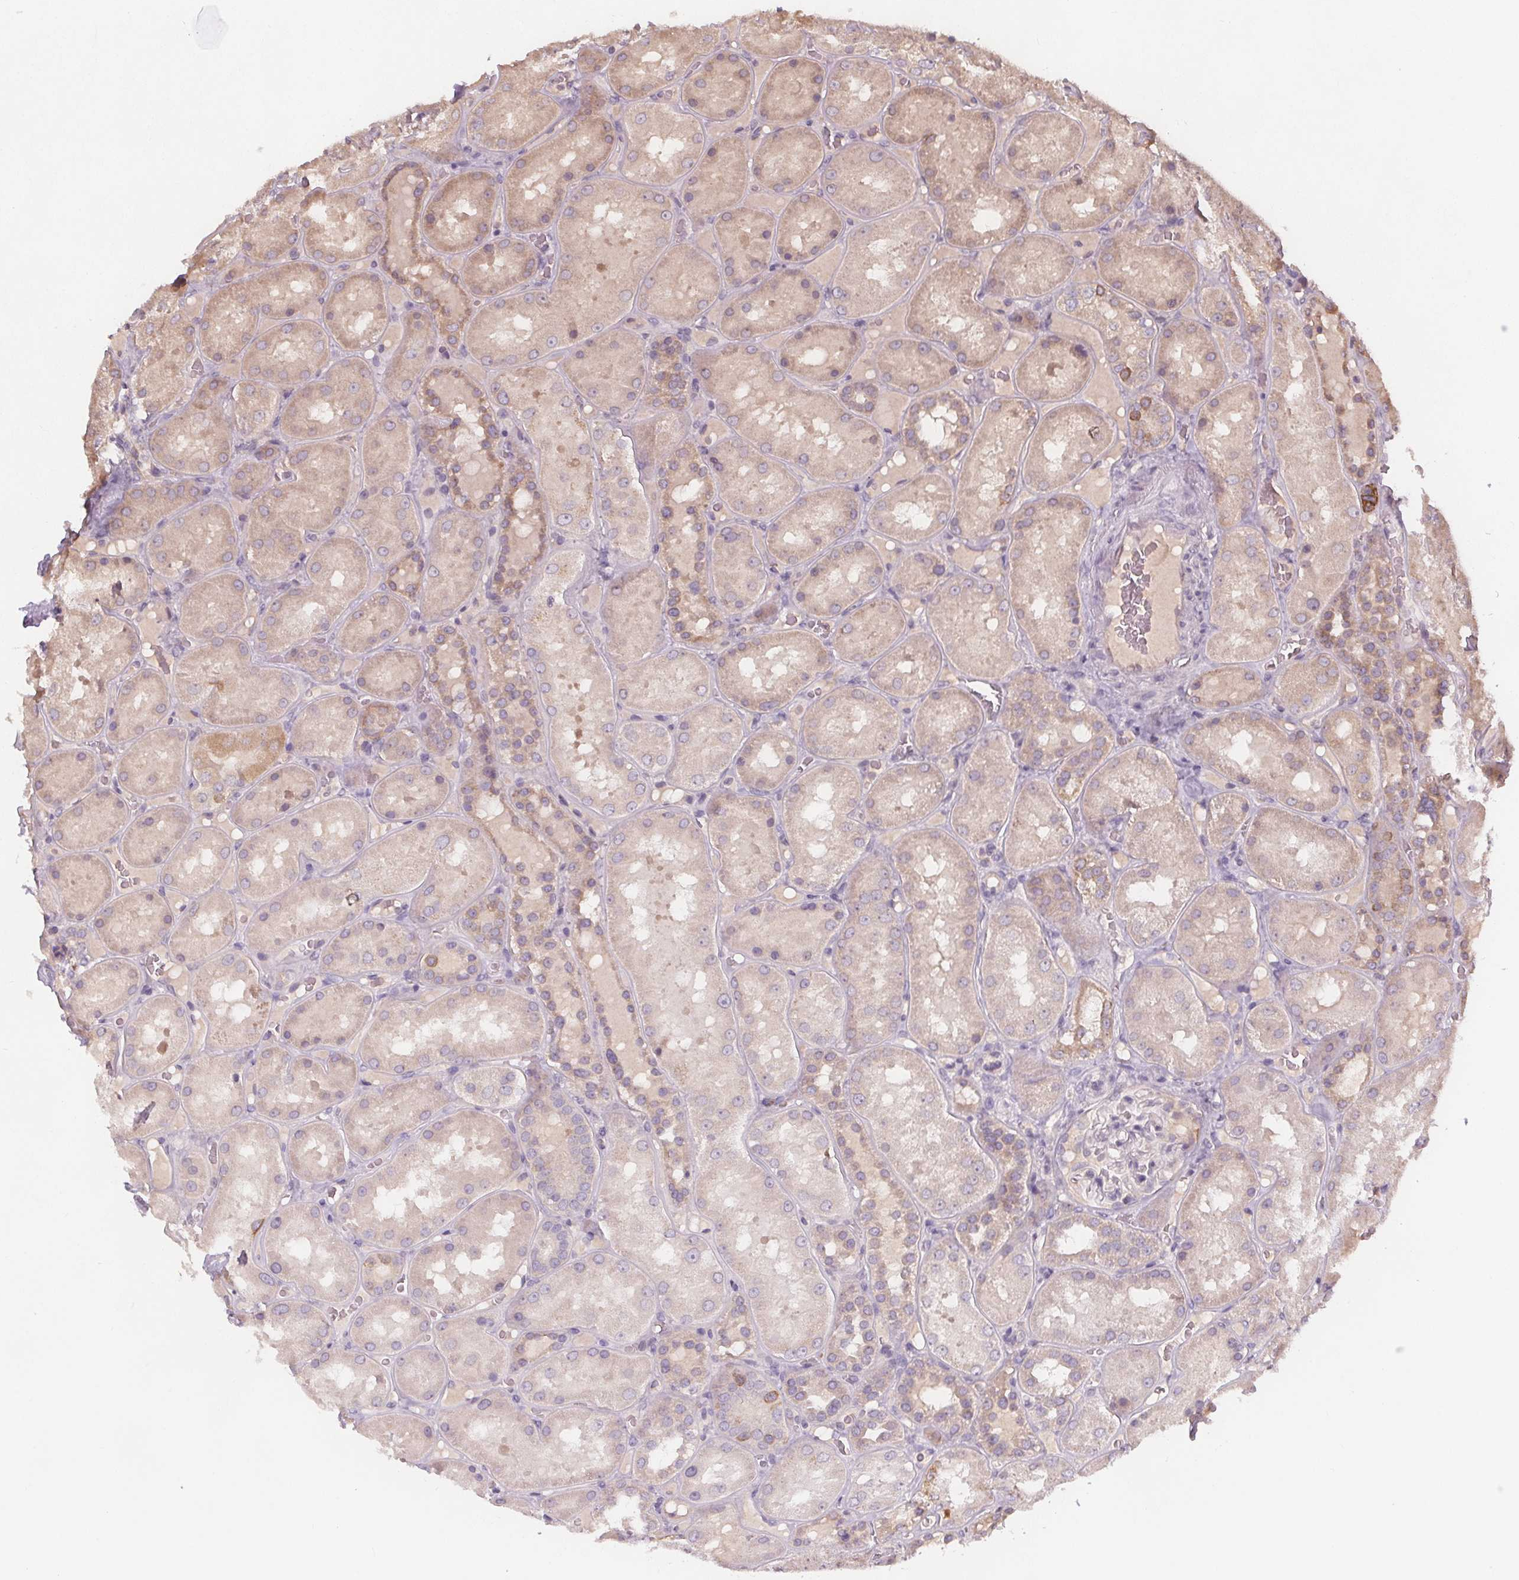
{"staining": {"intensity": "negative", "quantity": "none", "location": "none"}, "tissue": "kidney", "cell_type": "Cells in glomeruli", "image_type": "normal", "snomed": [{"axis": "morphology", "description": "Normal tissue, NOS"}, {"axis": "topography", "description": "Kidney"}], "caption": "Immunohistochemistry of unremarkable human kidney demonstrates no expression in cells in glomeruli.", "gene": "TMEM80", "patient": {"sex": "male", "age": 73}}